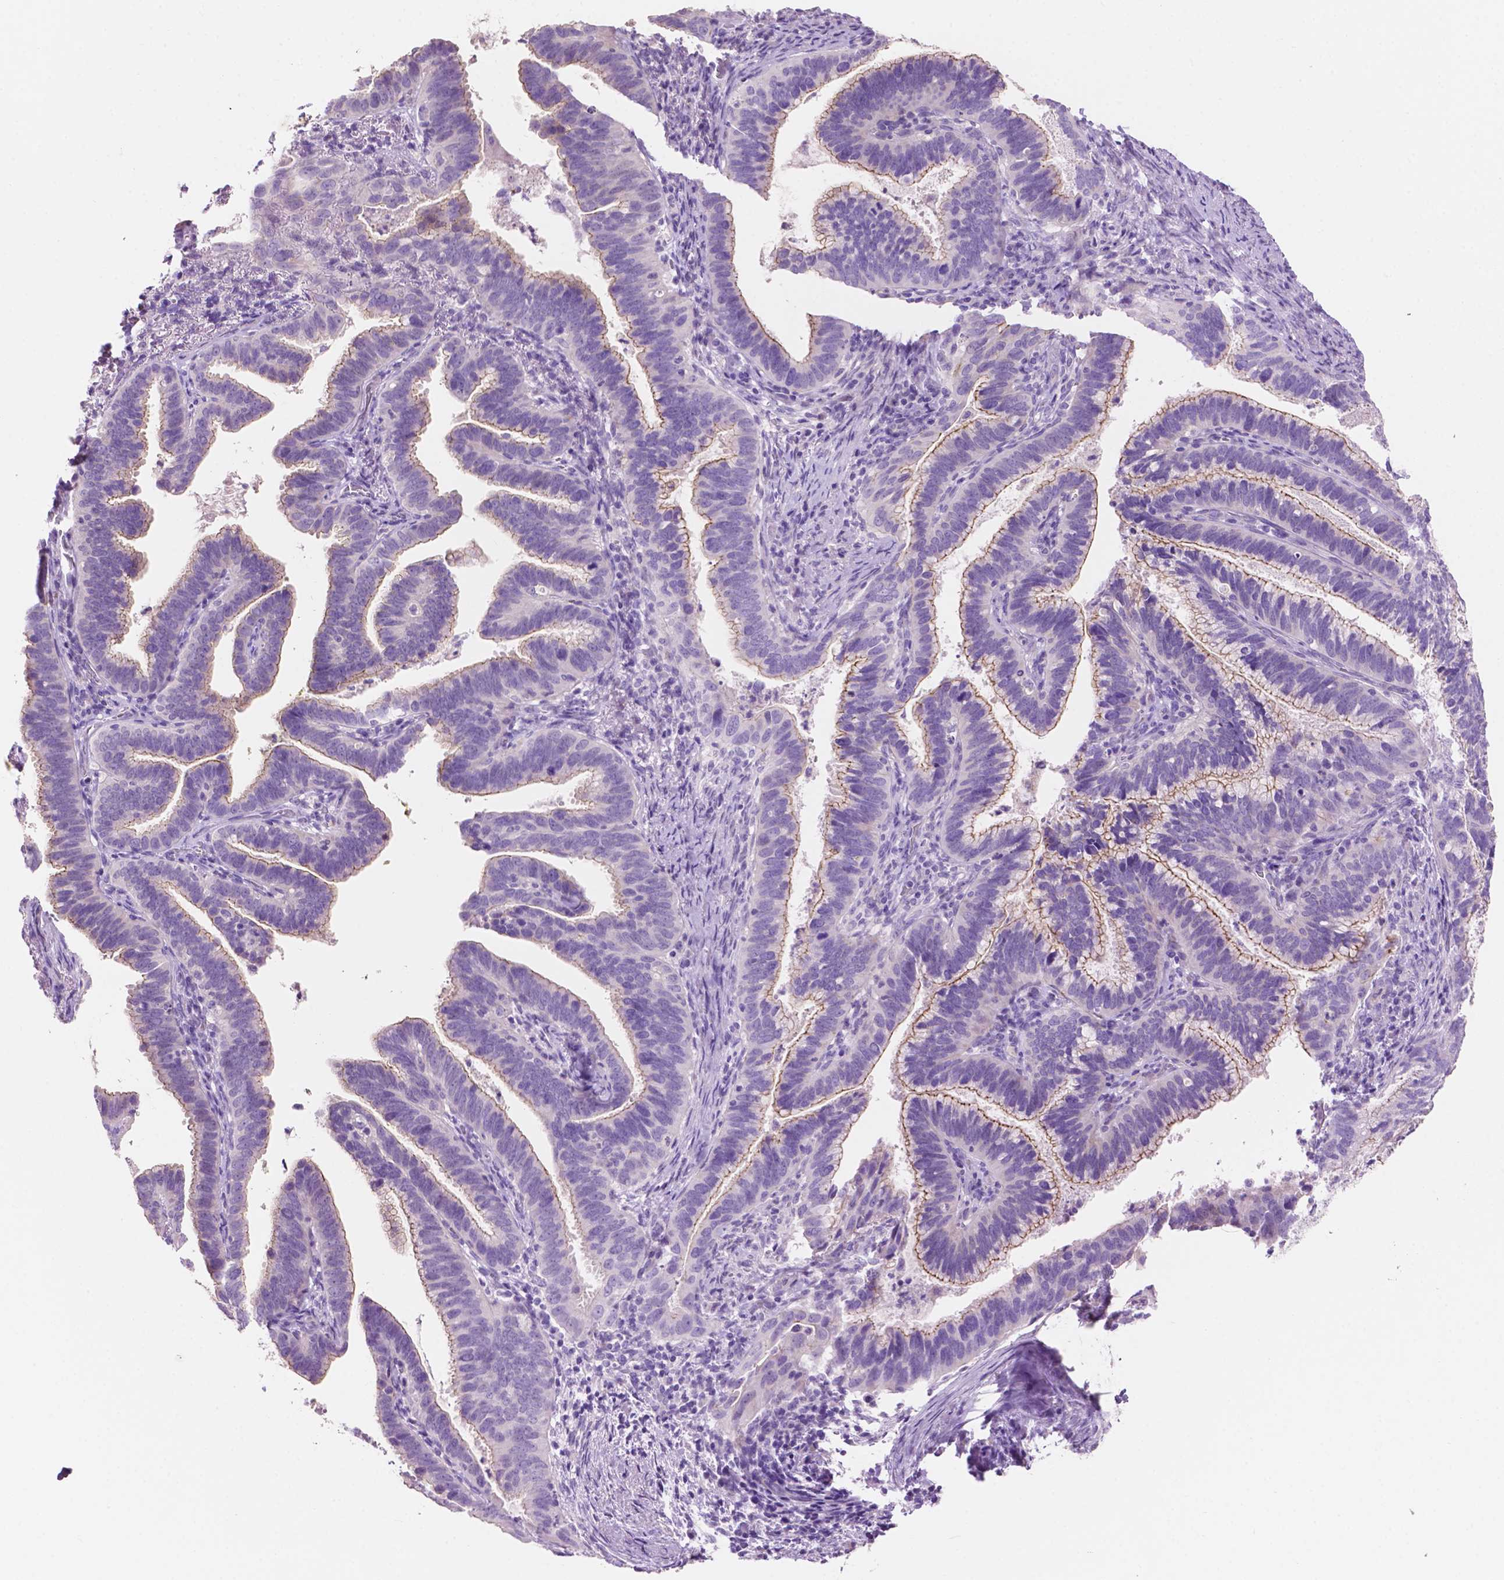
{"staining": {"intensity": "moderate", "quantity": "25%-75%", "location": "cytoplasmic/membranous"}, "tissue": "cervical cancer", "cell_type": "Tumor cells", "image_type": "cancer", "snomed": [{"axis": "morphology", "description": "Adenocarcinoma, NOS"}, {"axis": "topography", "description": "Cervix"}], "caption": "This is a micrograph of IHC staining of cervical cancer, which shows moderate staining in the cytoplasmic/membranous of tumor cells.", "gene": "CLDN17", "patient": {"sex": "female", "age": 61}}